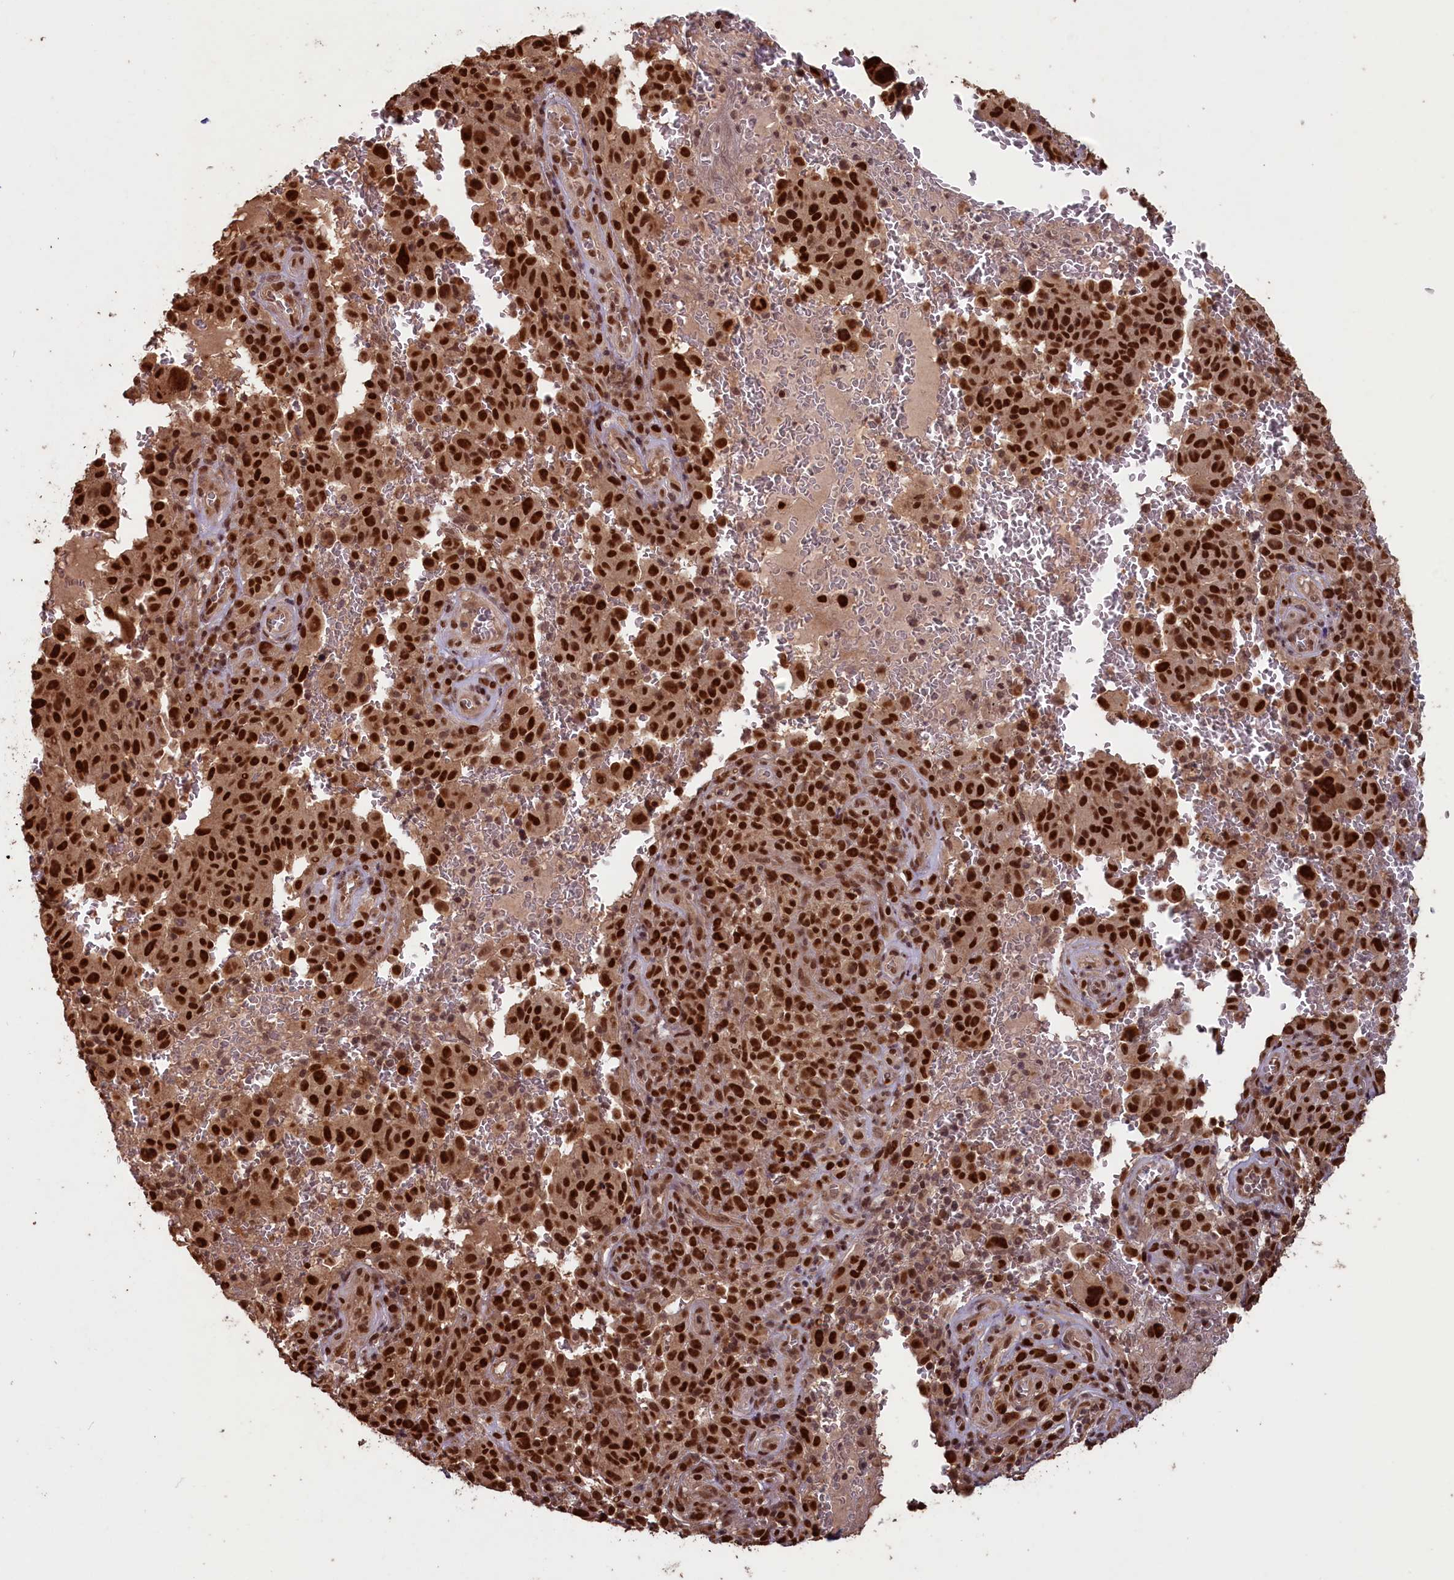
{"staining": {"intensity": "strong", "quantity": ">75%", "location": "nuclear"}, "tissue": "melanoma", "cell_type": "Tumor cells", "image_type": "cancer", "snomed": [{"axis": "morphology", "description": "Malignant melanoma, NOS"}, {"axis": "topography", "description": "Skin"}], "caption": "Melanoma tissue exhibits strong nuclear staining in approximately >75% of tumor cells, visualized by immunohistochemistry.", "gene": "NAE1", "patient": {"sex": "female", "age": 82}}